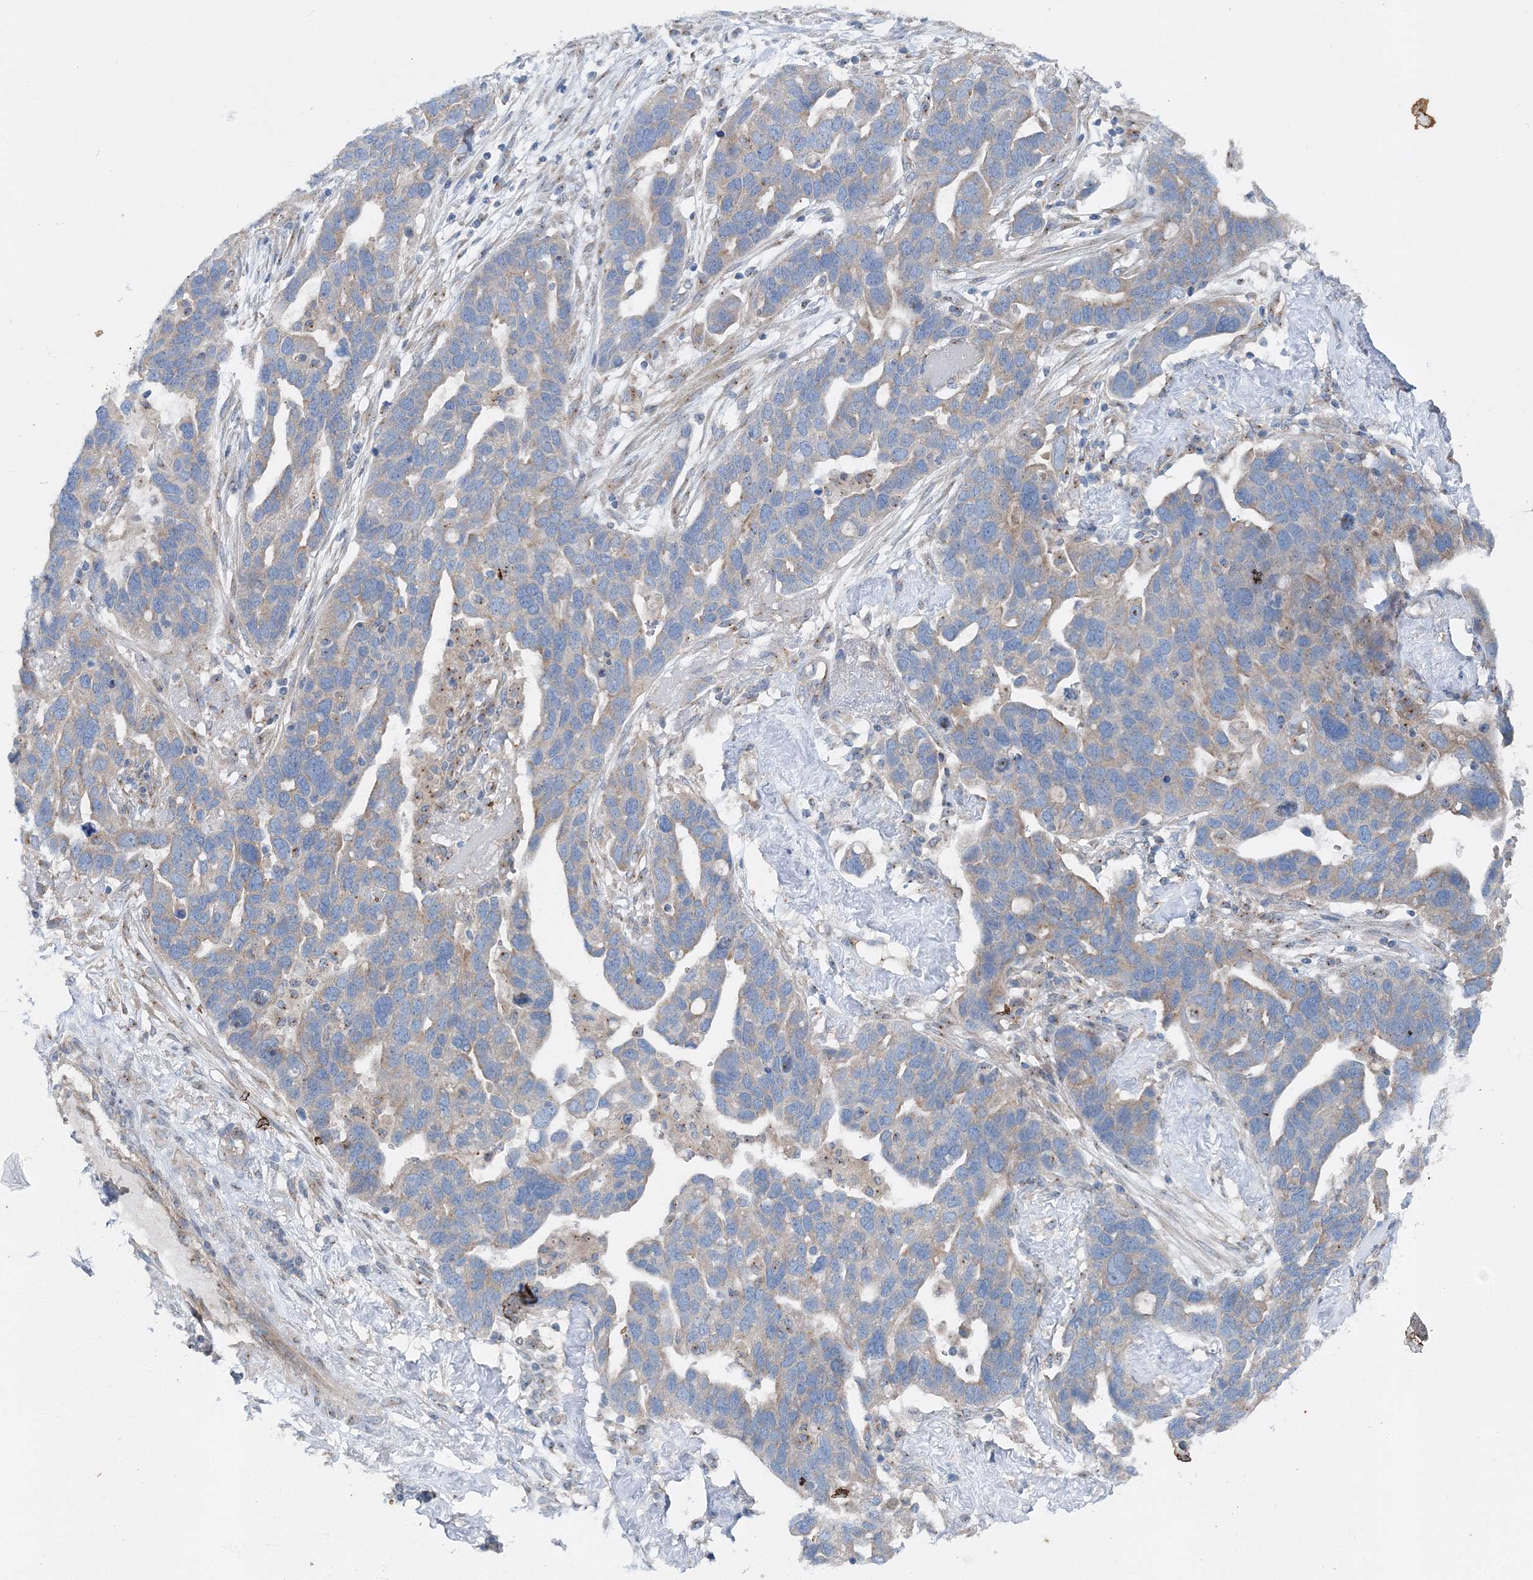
{"staining": {"intensity": "weak", "quantity": "<25%", "location": "cytoplasmic/membranous"}, "tissue": "ovarian cancer", "cell_type": "Tumor cells", "image_type": "cancer", "snomed": [{"axis": "morphology", "description": "Cystadenocarcinoma, serous, NOS"}, {"axis": "topography", "description": "Ovary"}], "caption": "IHC of human ovarian cancer shows no positivity in tumor cells.", "gene": "MPHOSPH9", "patient": {"sex": "female", "age": 54}}